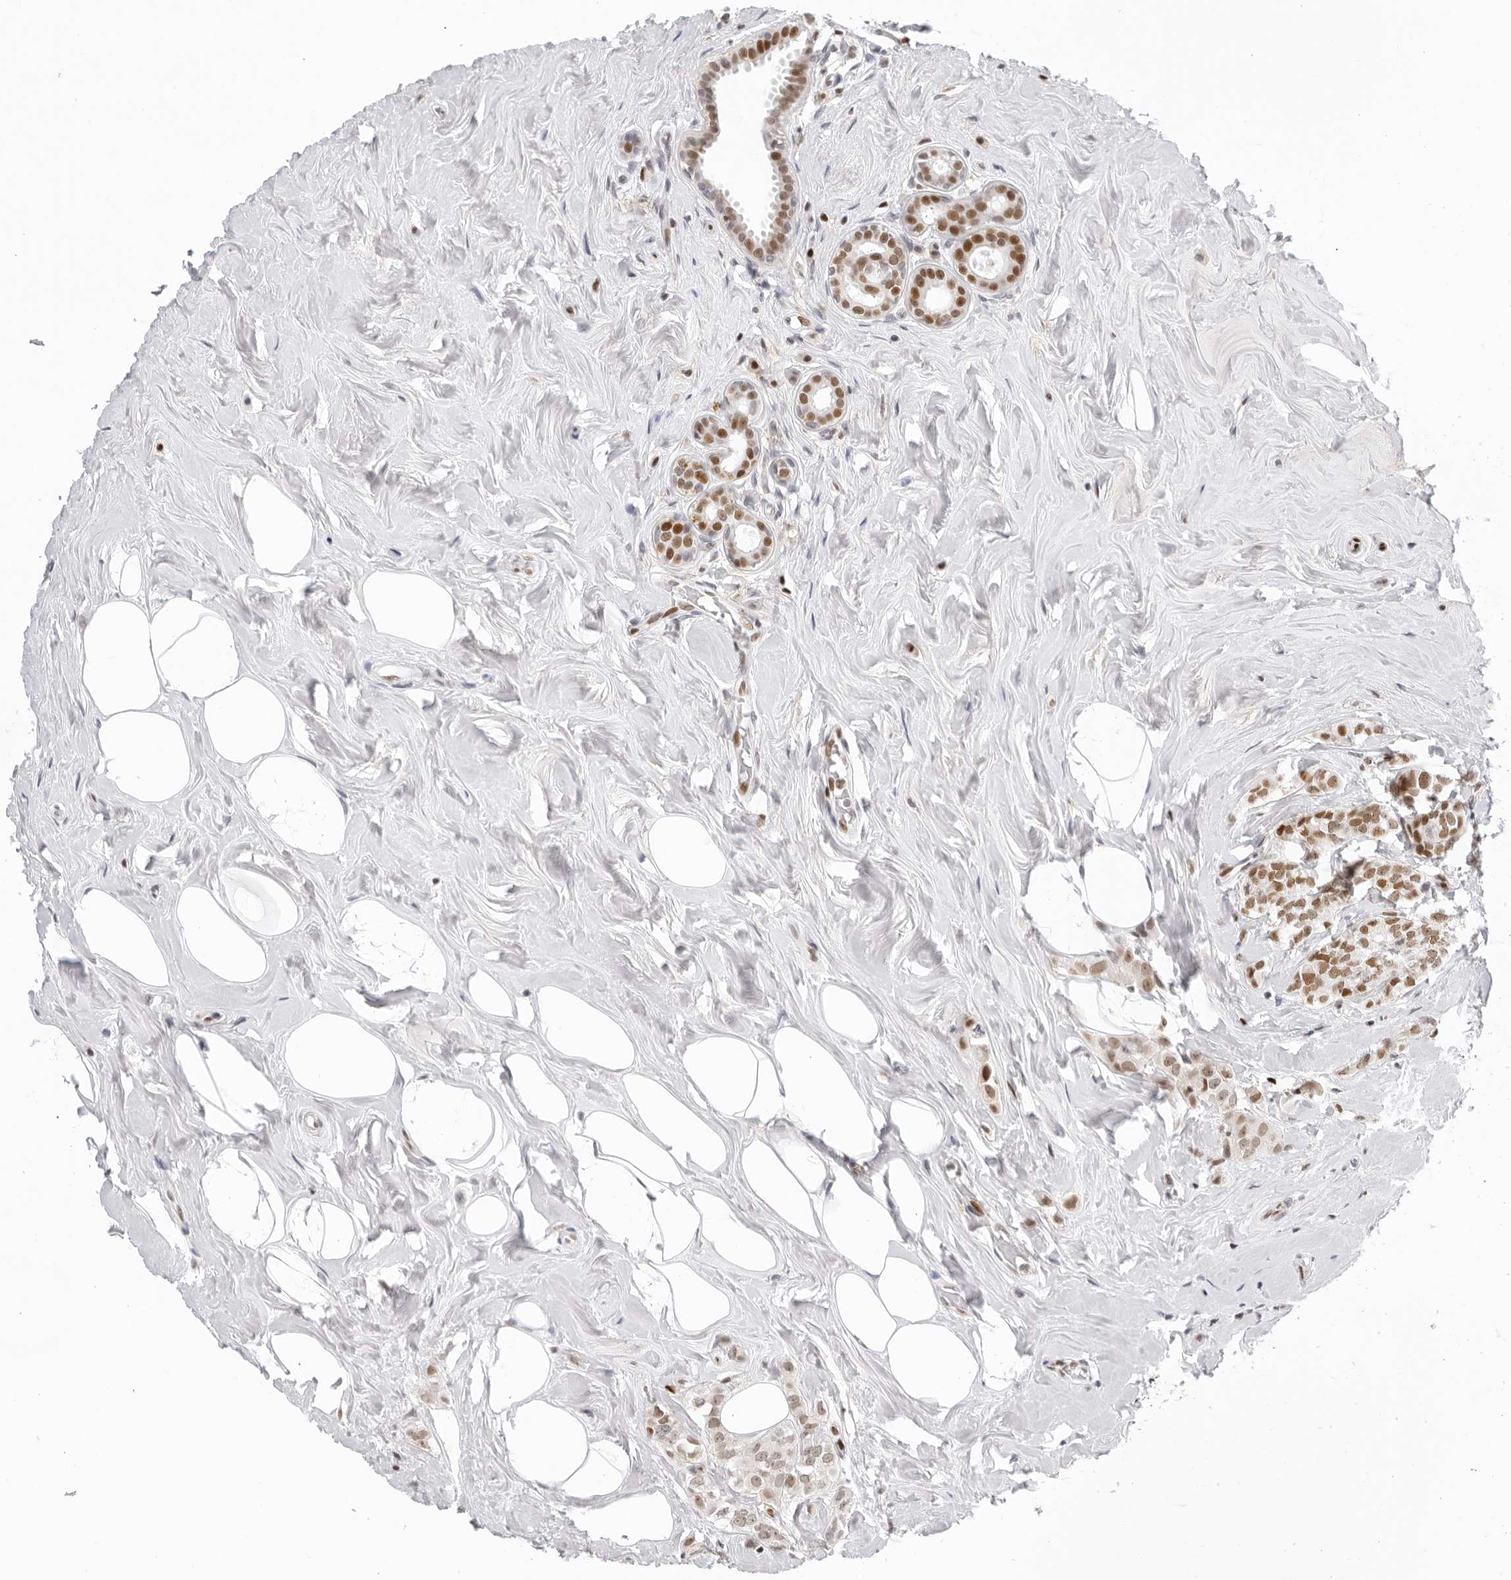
{"staining": {"intensity": "moderate", "quantity": ">75%", "location": "nuclear"}, "tissue": "breast cancer", "cell_type": "Tumor cells", "image_type": "cancer", "snomed": [{"axis": "morphology", "description": "Lobular carcinoma"}, {"axis": "topography", "description": "Breast"}], "caption": "Breast lobular carcinoma stained with a brown dye demonstrates moderate nuclear positive positivity in approximately >75% of tumor cells.", "gene": "OGG1", "patient": {"sex": "female", "age": 47}}